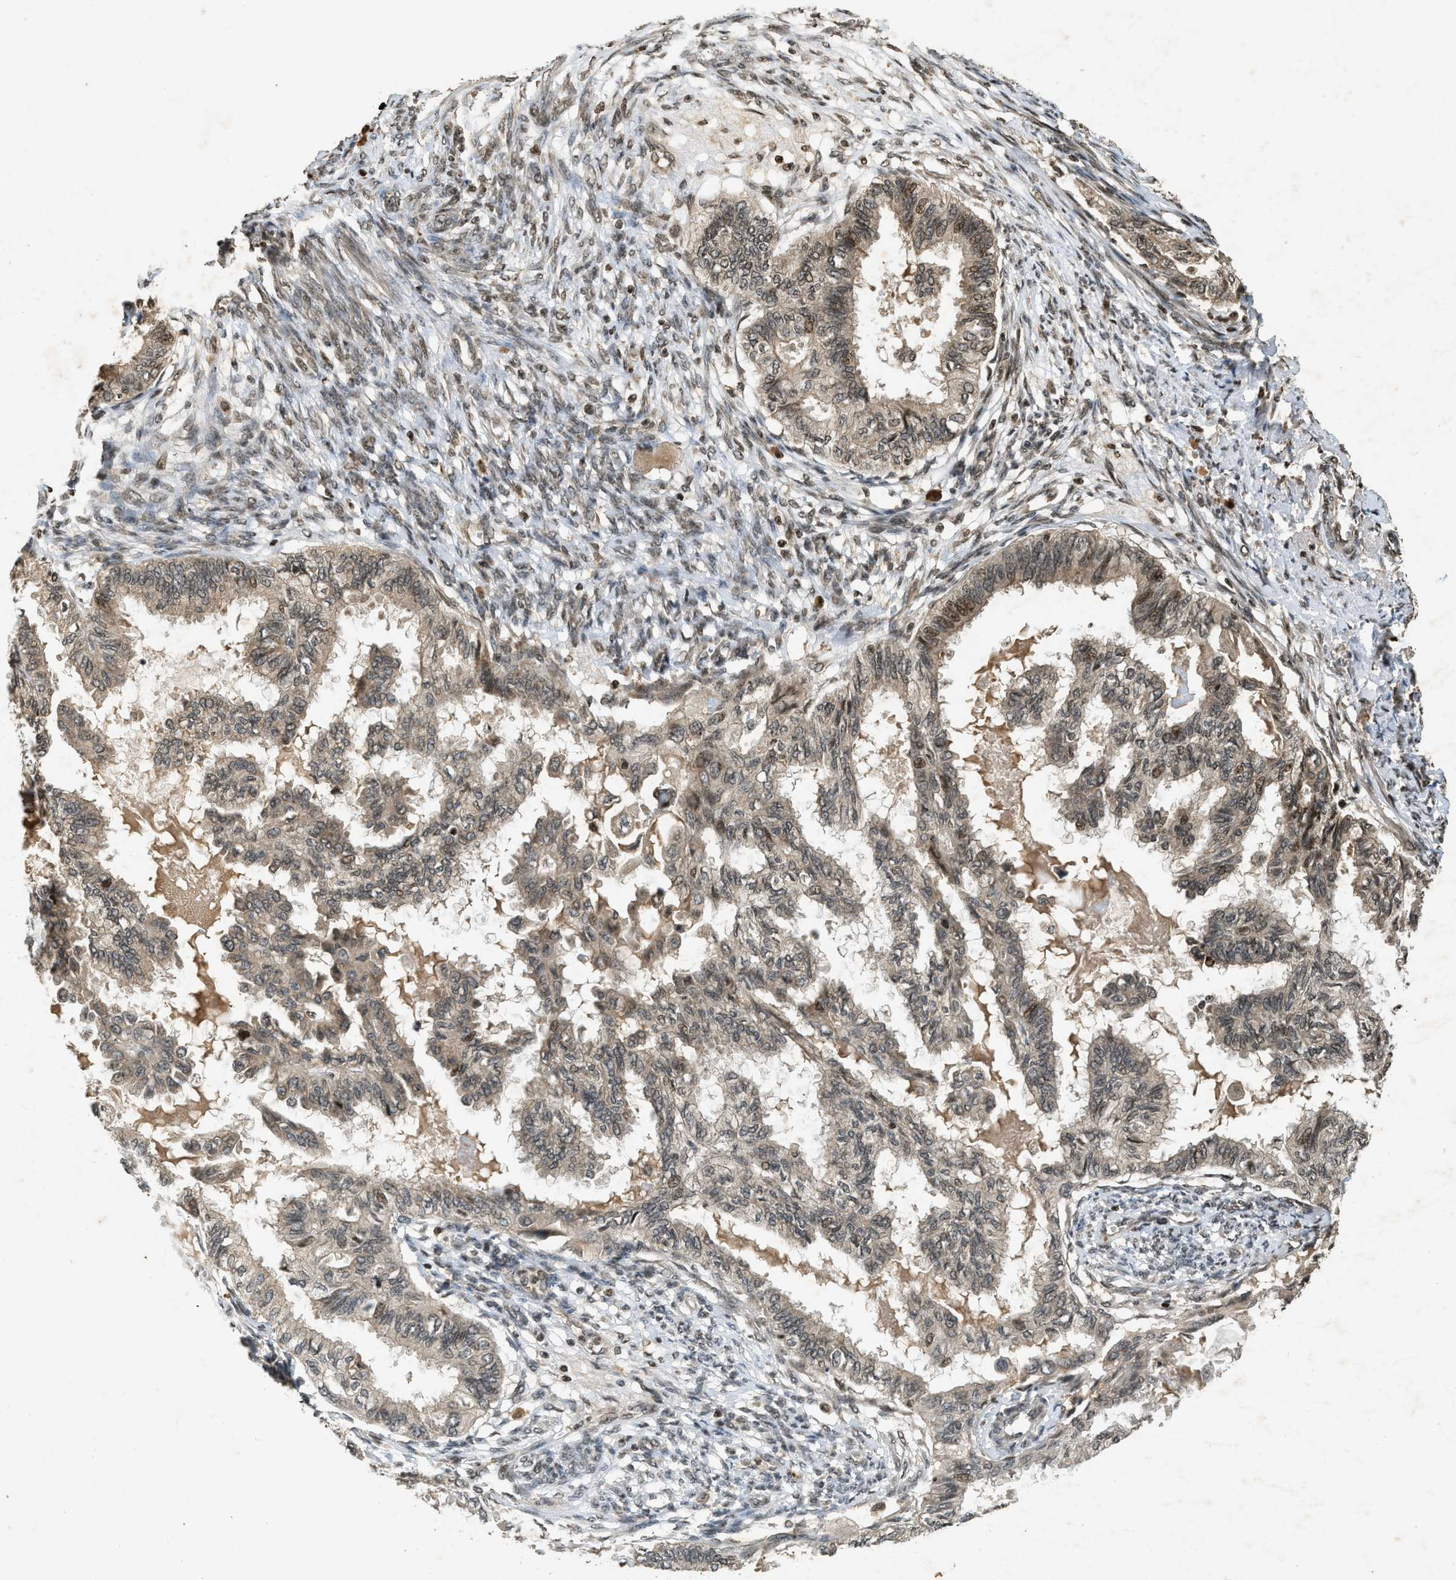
{"staining": {"intensity": "moderate", "quantity": ">75%", "location": "cytoplasmic/membranous,nuclear"}, "tissue": "cervical cancer", "cell_type": "Tumor cells", "image_type": "cancer", "snomed": [{"axis": "morphology", "description": "Normal tissue, NOS"}, {"axis": "morphology", "description": "Adenocarcinoma, NOS"}, {"axis": "topography", "description": "Cervix"}, {"axis": "topography", "description": "Endometrium"}], "caption": "Moderate cytoplasmic/membranous and nuclear protein expression is seen in approximately >75% of tumor cells in adenocarcinoma (cervical).", "gene": "SIAH1", "patient": {"sex": "female", "age": 86}}